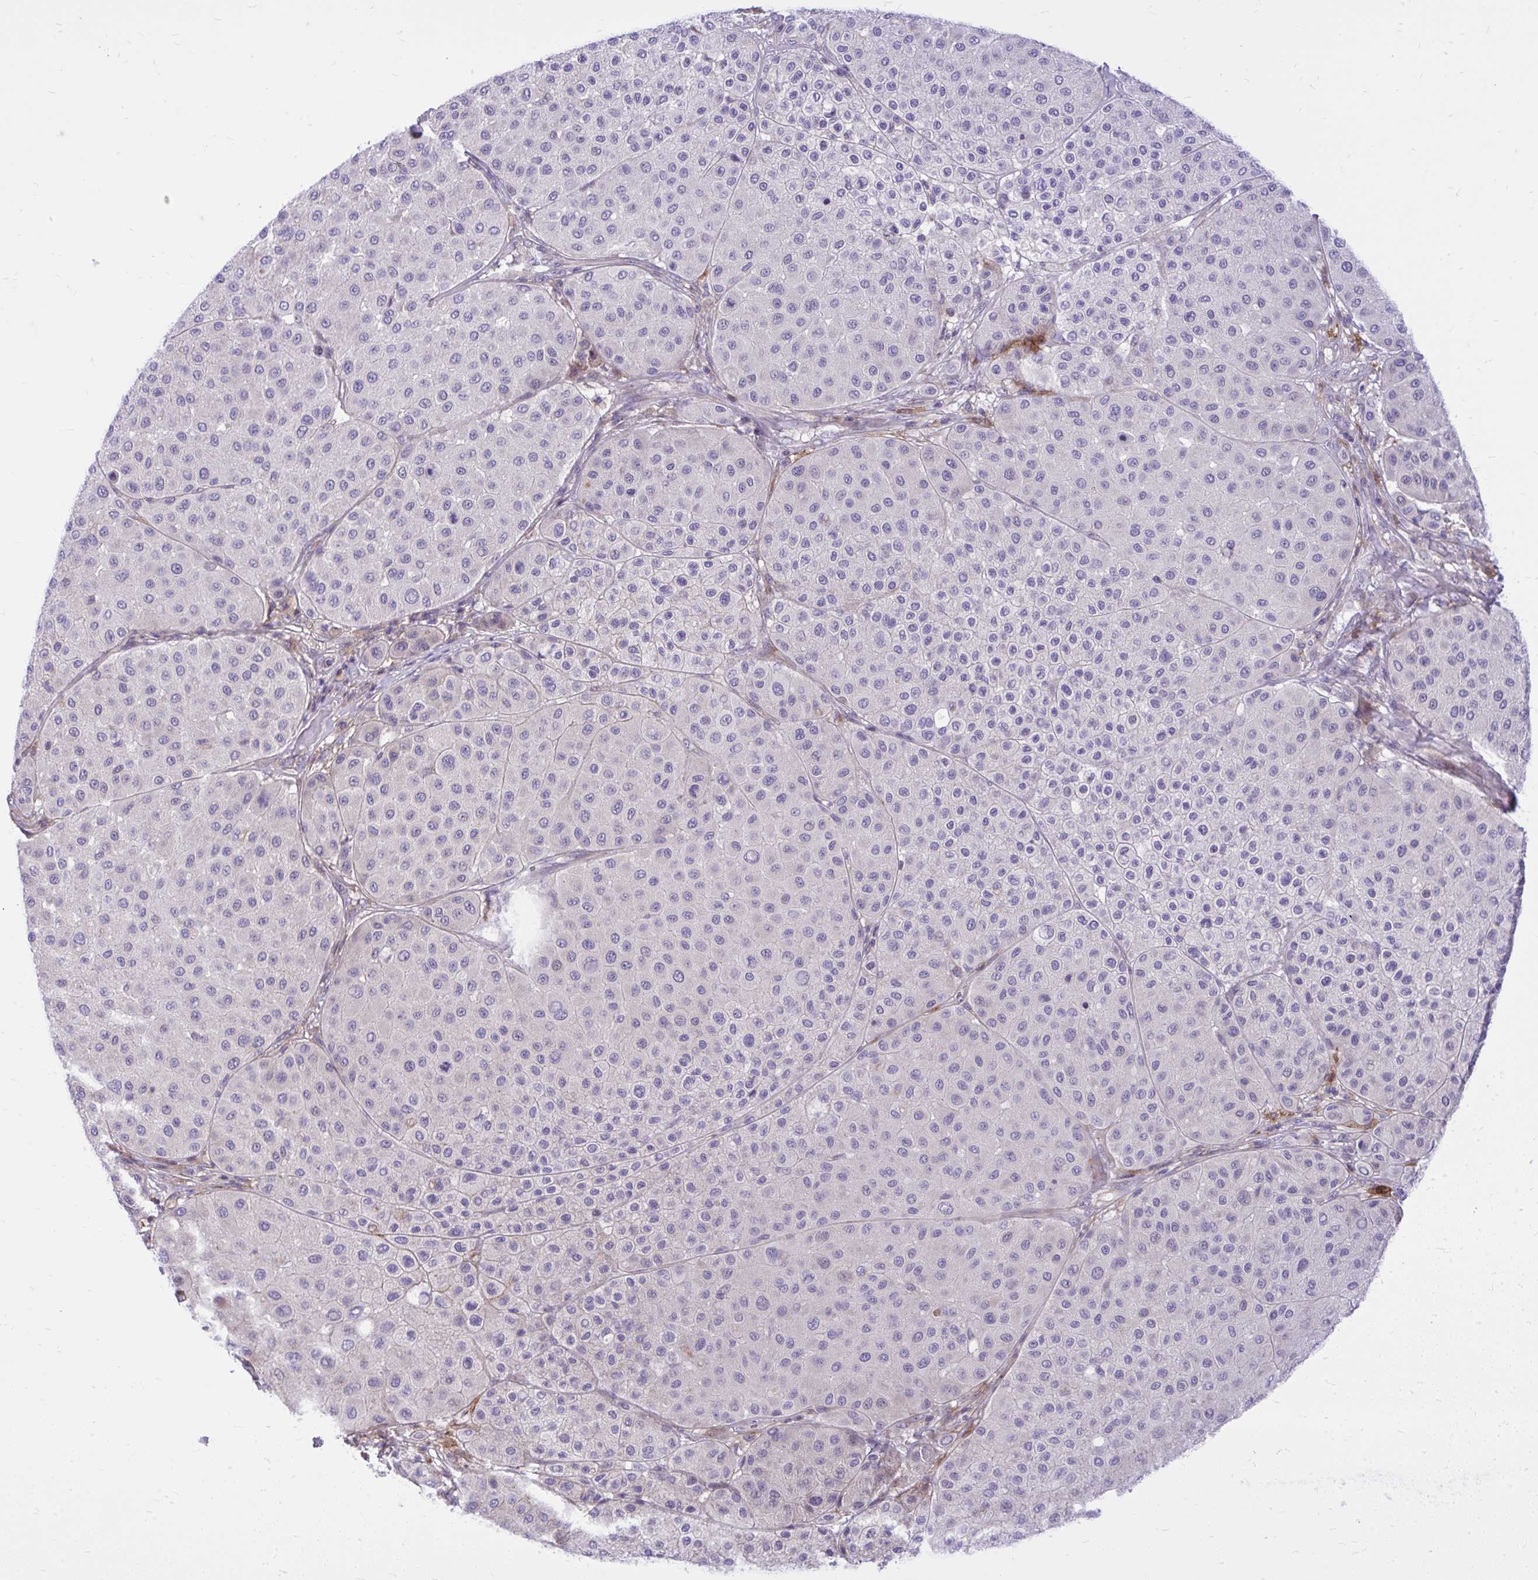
{"staining": {"intensity": "weak", "quantity": "<25%", "location": "cytoplasmic/membranous"}, "tissue": "melanoma", "cell_type": "Tumor cells", "image_type": "cancer", "snomed": [{"axis": "morphology", "description": "Malignant melanoma, Metastatic site"}, {"axis": "topography", "description": "Smooth muscle"}], "caption": "This image is of melanoma stained with immunohistochemistry to label a protein in brown with the nuclei are counter-stained blue. There is no staining in tumor cells.", "gene": "GRK4", "patient": {"sex": "male", "age": 41}}